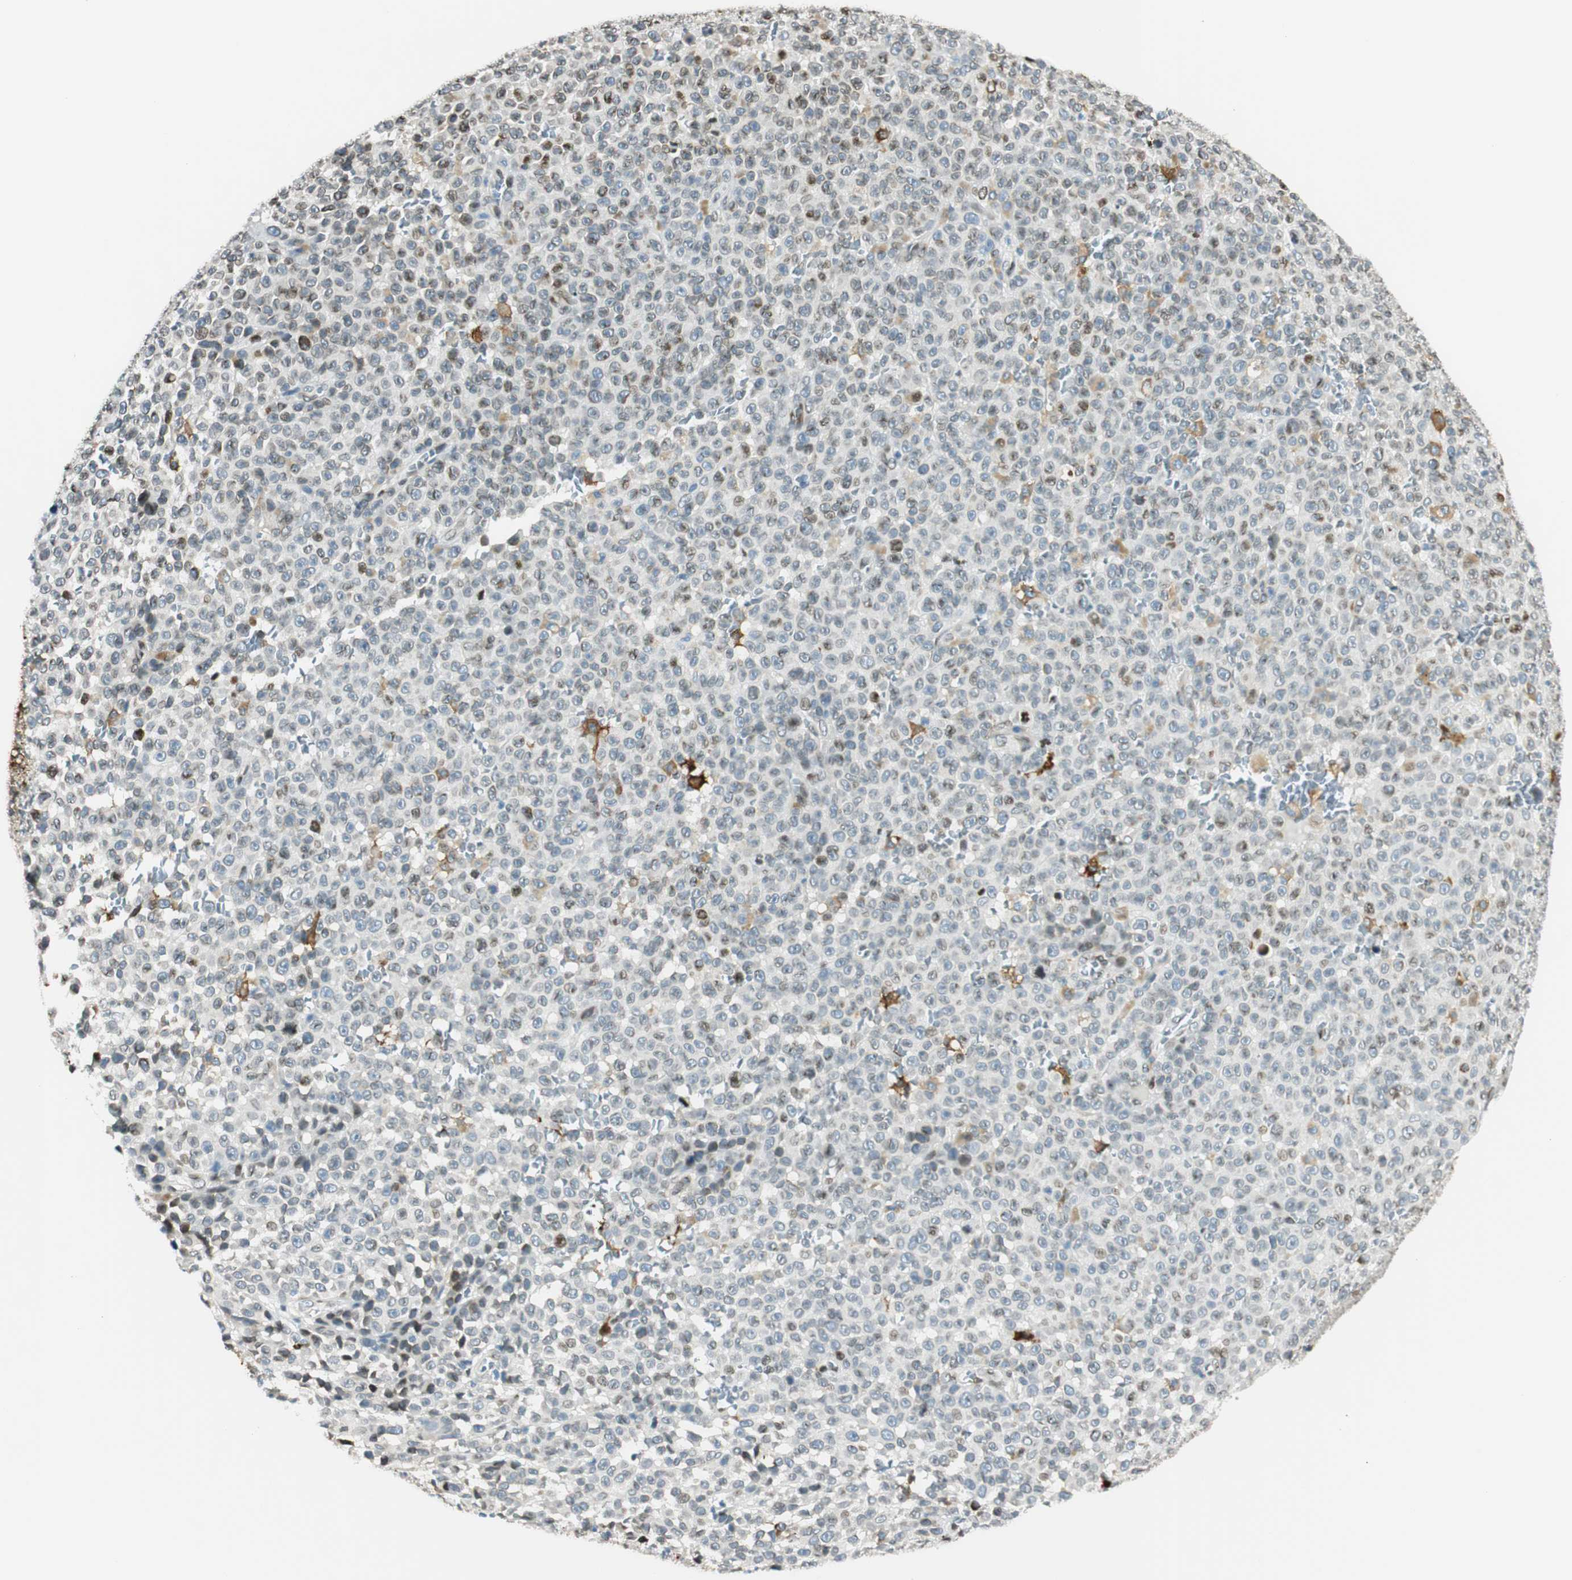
{"staining": {"intensity": "negative", "quantity": "none", "location": "none"}, "tissue": "melanoma", "cell_type": "Tumor cells", "image_type": "cancer", "snomed": [{"axis": "morphology", "description": "Malignant melanoma, NOS"}, {"axis": "topography", "description": "Skin"}], "caption": "DAB immunohistochemical staining of malignant melanoma shows no significant positivity in tumor cells. (DAB (3,3'-diaminobenzidine) immunohistochemistry (IHC) with hematoxylin counter stain).", "gene": "TMEM260", "patient": {"sex": "female", "age": 82}}